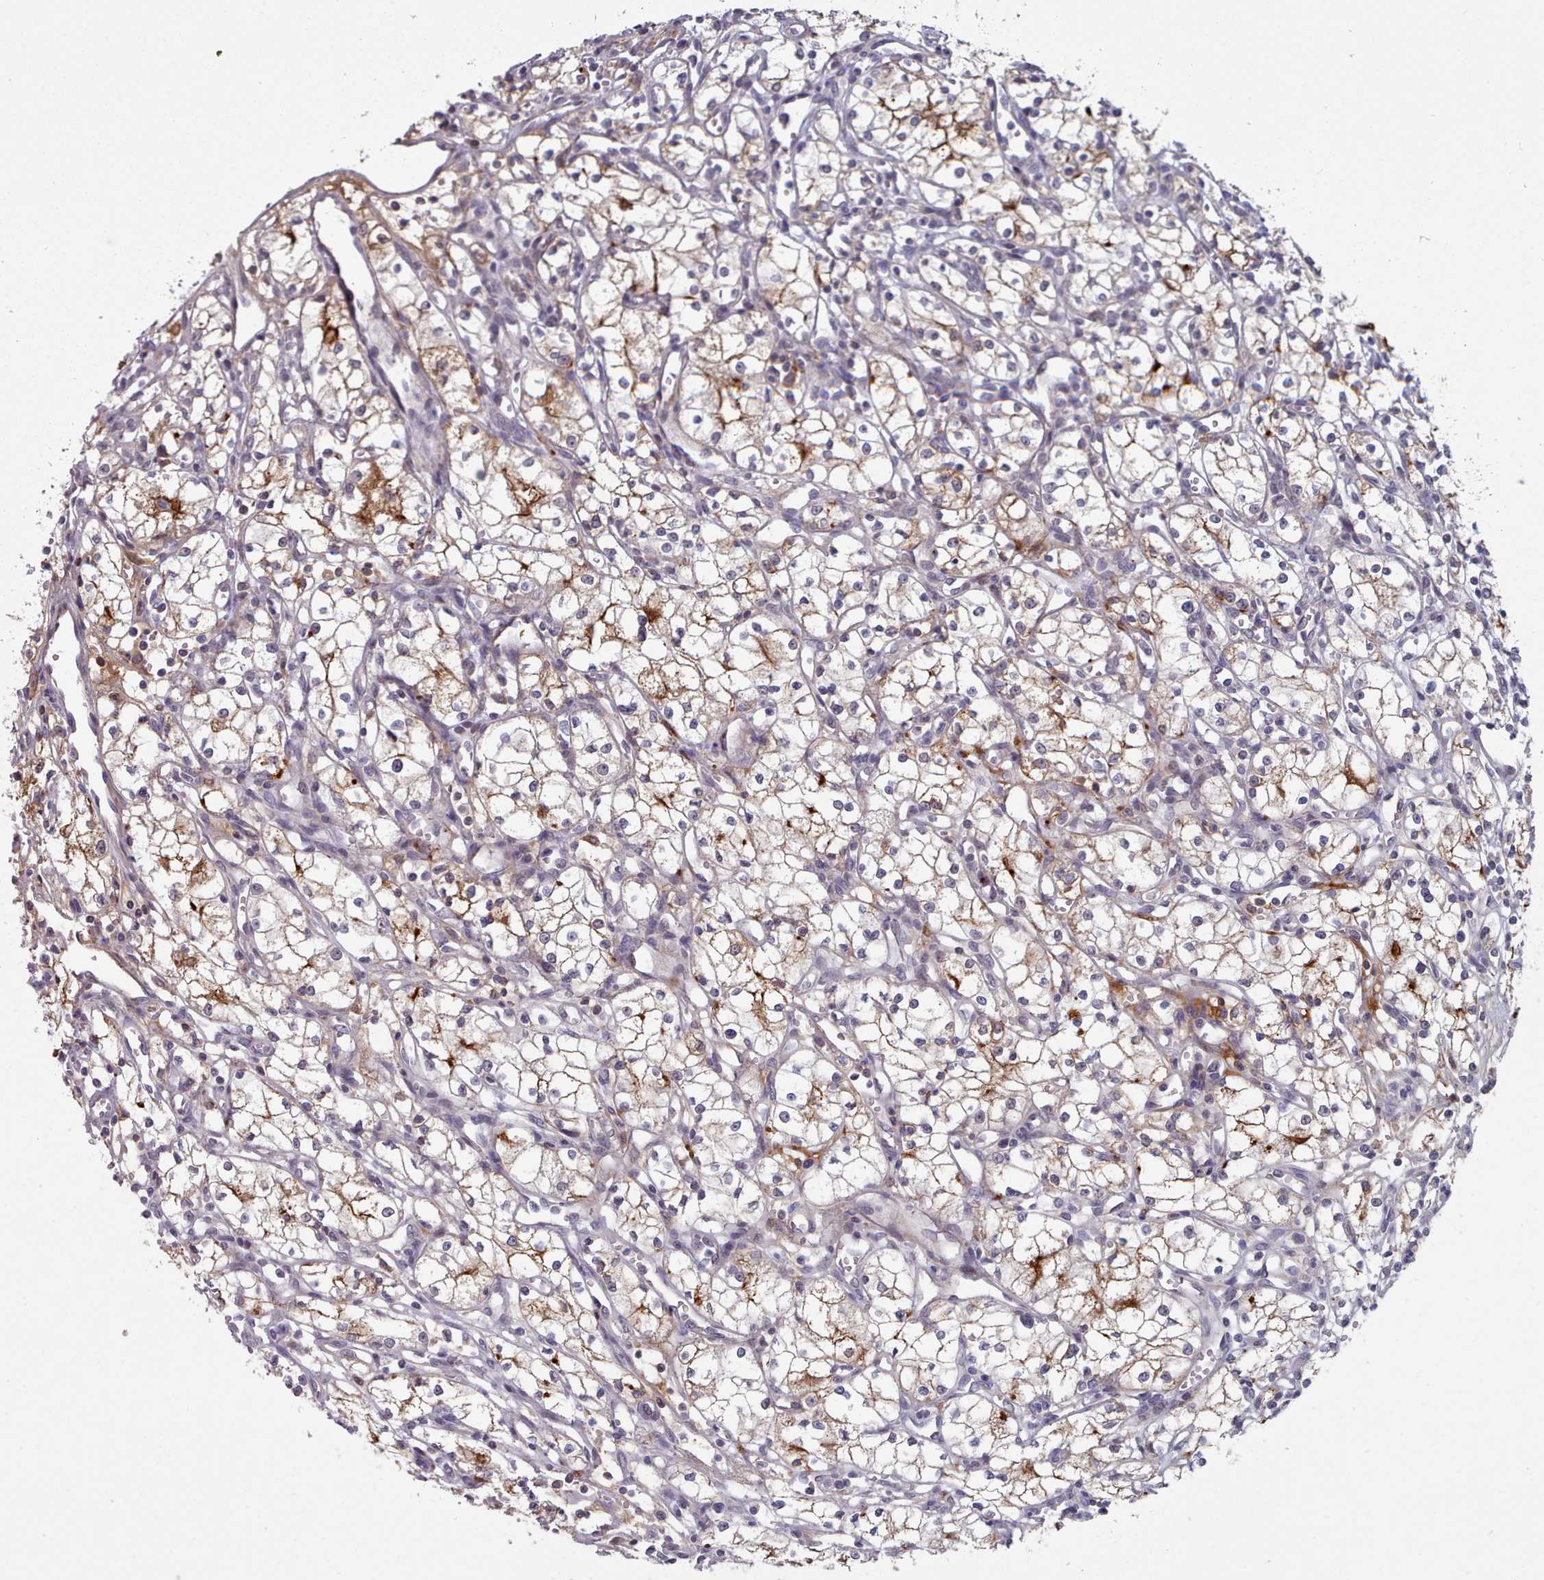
{"staining": {"intensity": "moderate", "quantity": ">75%", "location": "cytoplasmic/membranous"}, "tissue": "renal cancer", "cell_type": "Tumor cells", "image_type": "cancer", "snomed": [{"axis": "morphology", "description": "Adenocarcinoma, NOS"}, {"axis": "topography", "description": "Kidney"}], "caption": "A photomicrograph of human renal cancer stained for a protein reveals moderate cytoplasmic/membranous brown staining in tumor cells.", "gene": "TRARG1", "patient": {"sex": "male", "age": 59}}